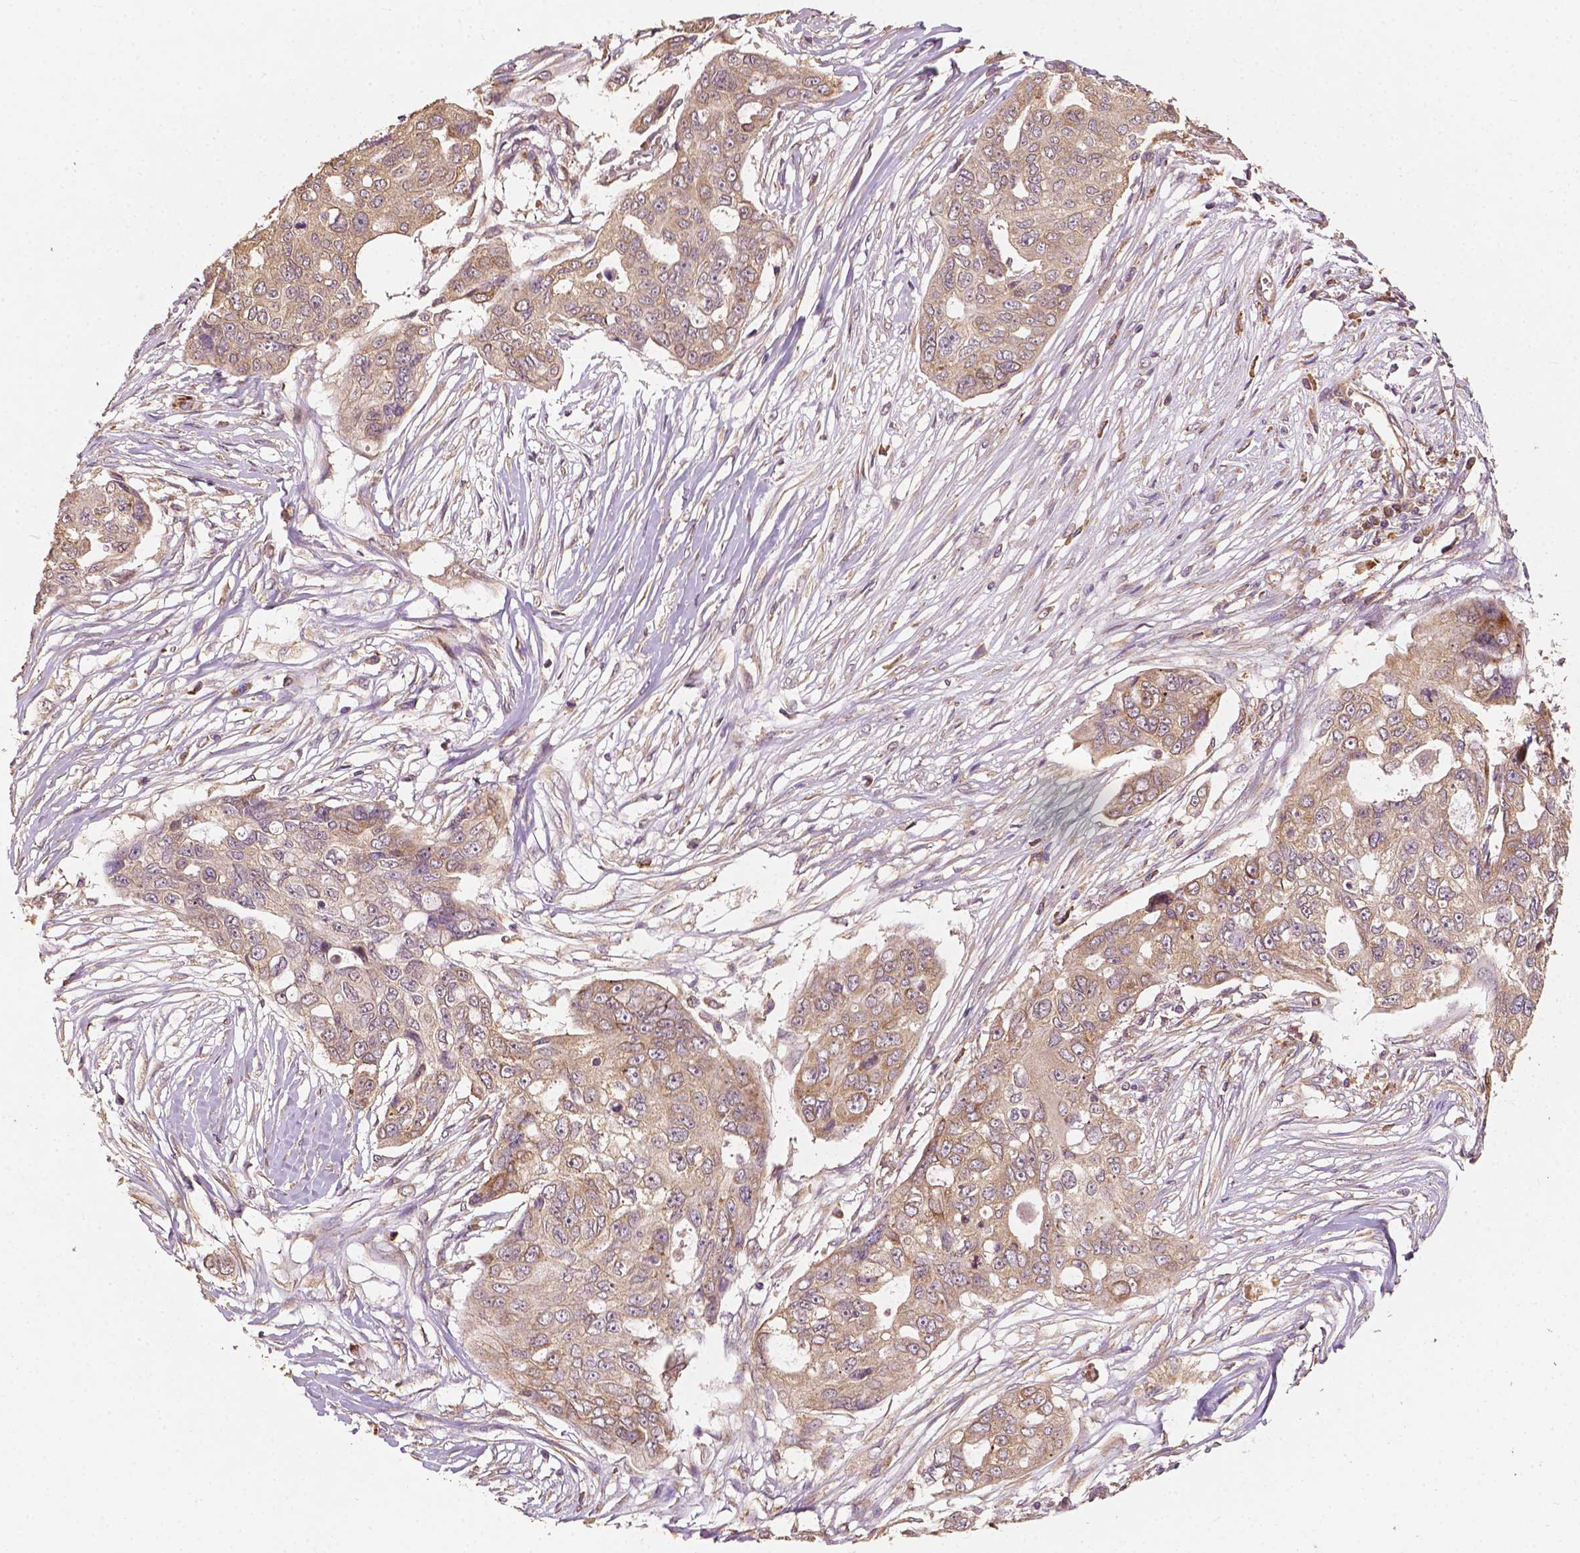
{"staining": {"intensity": "weak", "quantity": ">75%", "location": "cytoplasmic/membranous"}, "tissue": "ovarian cancer", "cell_type": "Tumor cells", "image_type": "cancer", "snomed": [{"axis": "morphology", "description": "Carcinoma, endometroid"}, {"axis": "topography", "description": "Ovary"}], "caption": "Endometroid carcinoma (ovarian) was stained to show a protein in brown. There is low levels of weak cytoplasmic/membranous positivity in approximately >75% of tumor cells. Nuclei are stained in blue.", "gene": "G3BP1", "patient": {"sex": "female", "age": 70}}